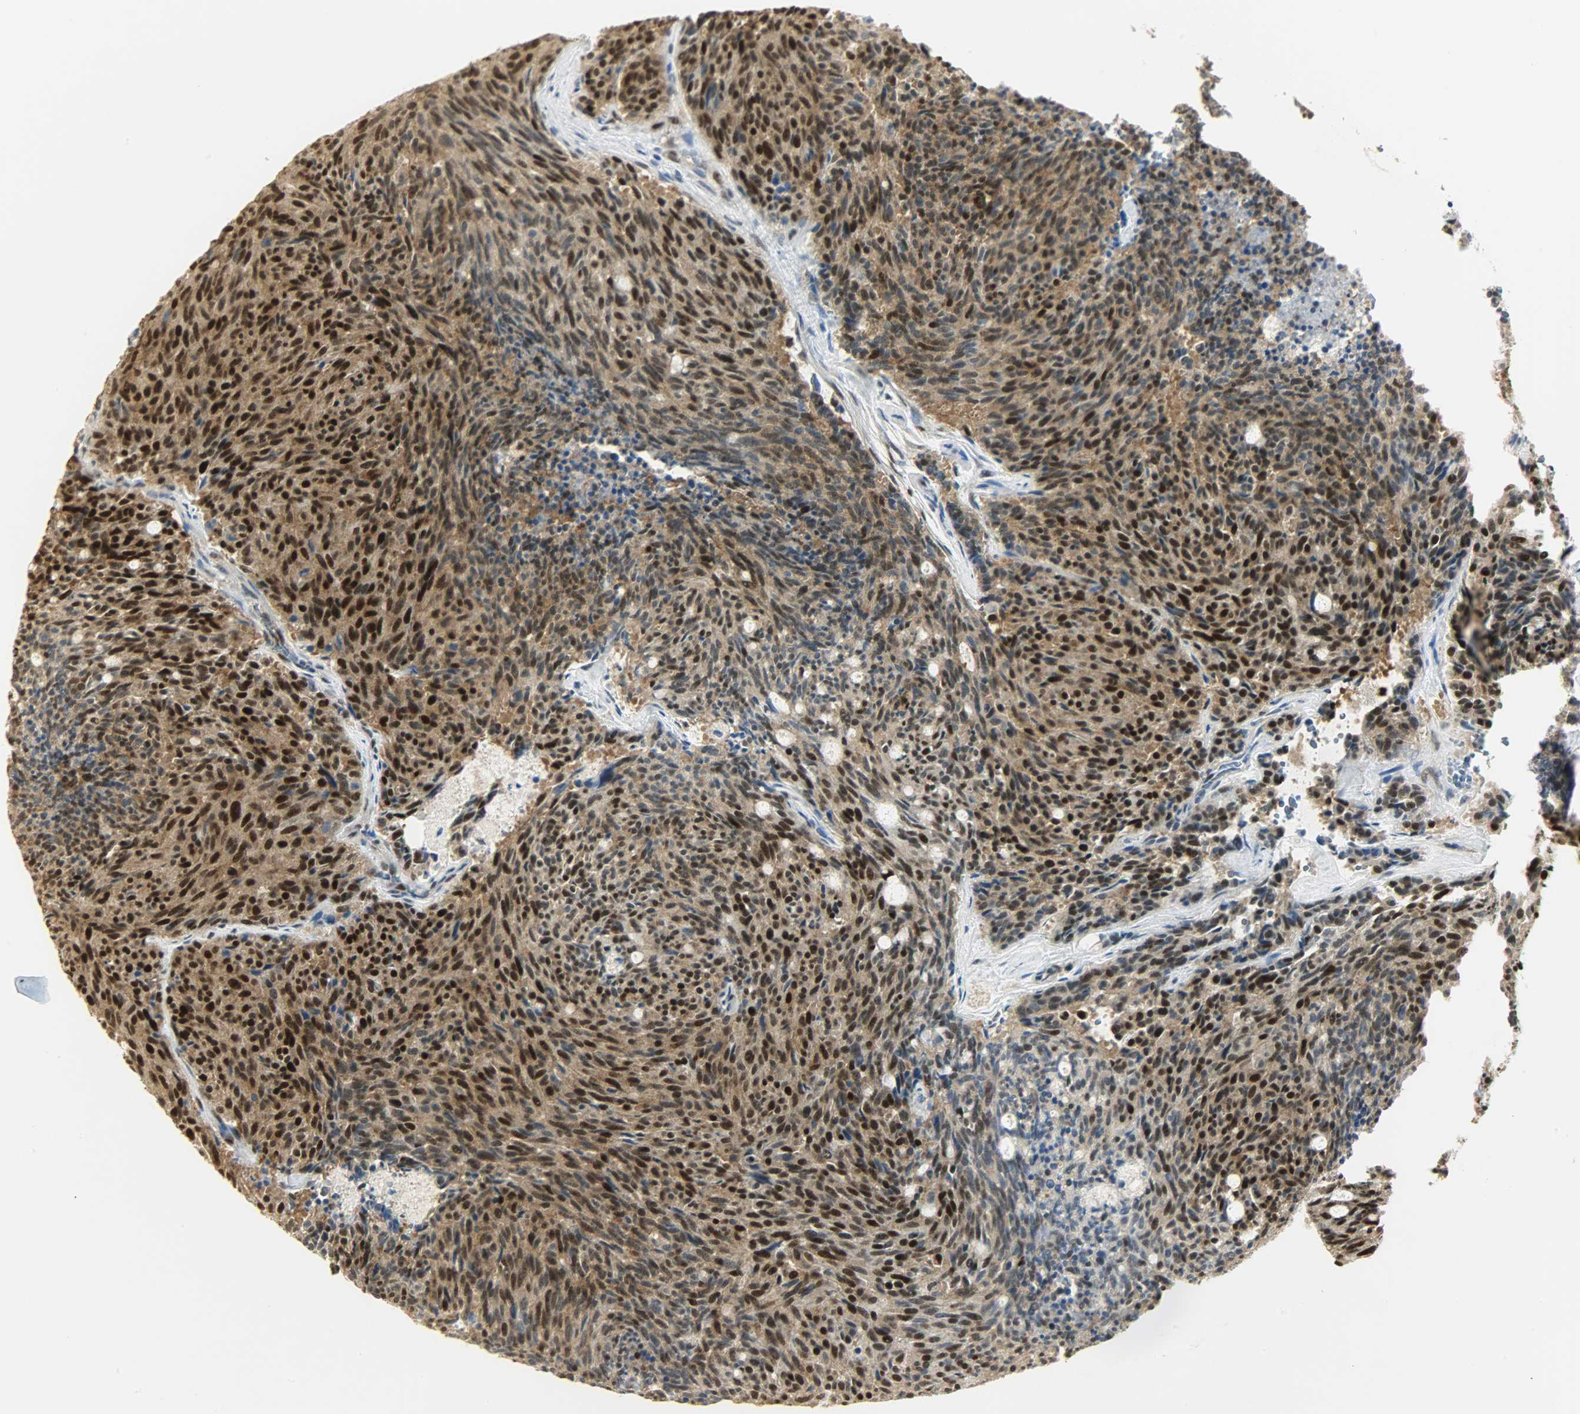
{"staining": {"intensity": "strong", "quantity": ">75%", "location": "nuclear"}, "tissue": "carcinoid", "cell_type": "Tumor cells", "image_type": "cancer", "snomed": [{"axis": "morphology", "description": "Carcinoid, malignant, NOS"}, {"axis": "topography", "description": "Pancreas"}], "caption": "Approximately >75% of tumor cells in carcinoid (malignant) demonstrate strong nuclear protein expression as visualized by brown immunohistochemical staining.", "gene": "NPEPL1", "patient": {"sex": "female", "age": 54}}